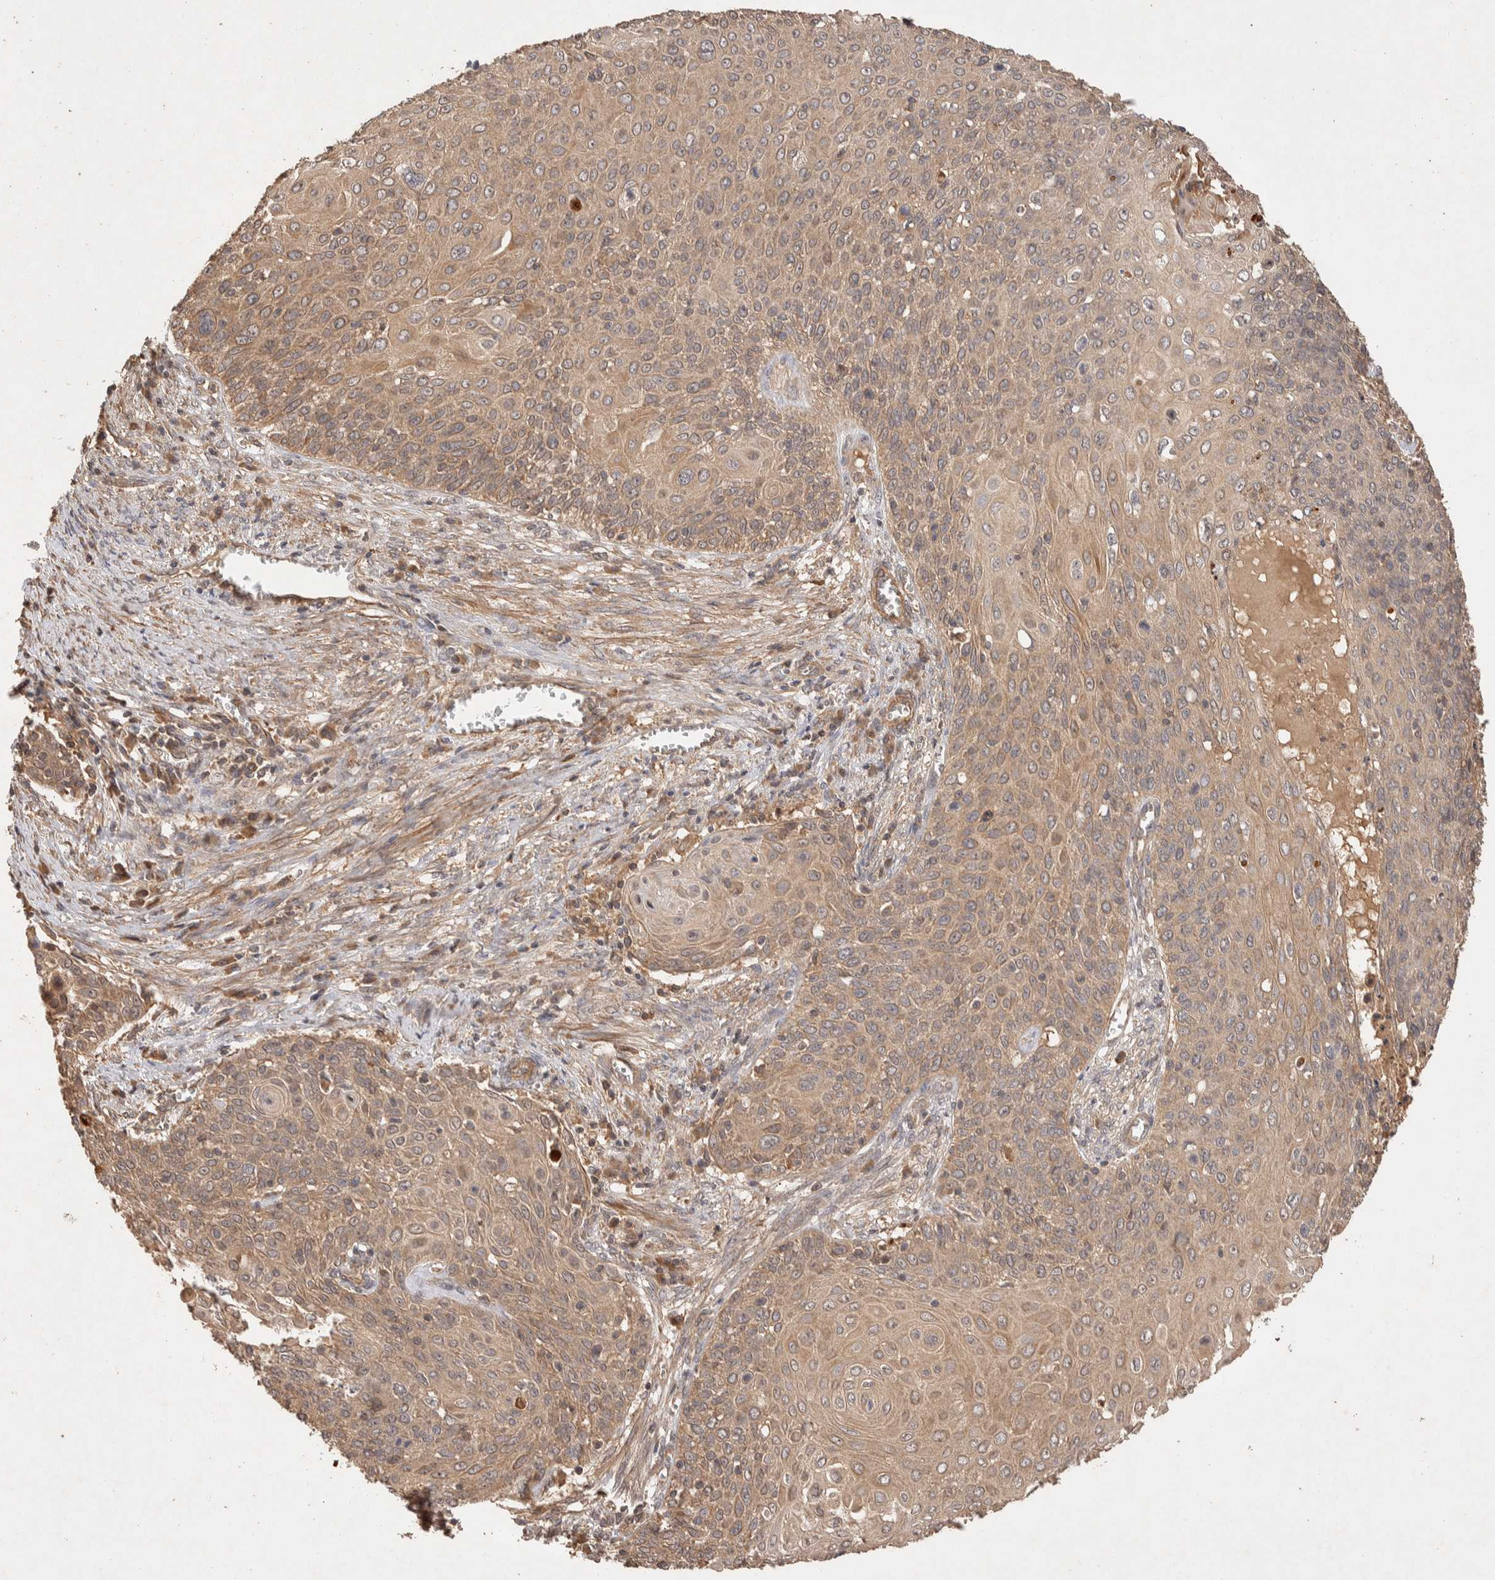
{"staining": {"intensity": "weak", "quantity": ">75%", "location": "cytoplasmic/membranous"}, "tissue": "cervical cancer", "cell_type": "Tumor cells", "image_type": "cancer", "snomed": [{"axis": "morphology", "description": "Squamous cell carcinoma, NOS"}, {"axis": "topography", "description": "Cervix"}], "caption": "A photomicrograph of human cervical cancer stained for a protein displays weak cytoplasmic/membranous brown staining in tumor cells.", "gene": "NSMAF", "patient": {"sex": "female", "age": 39}}